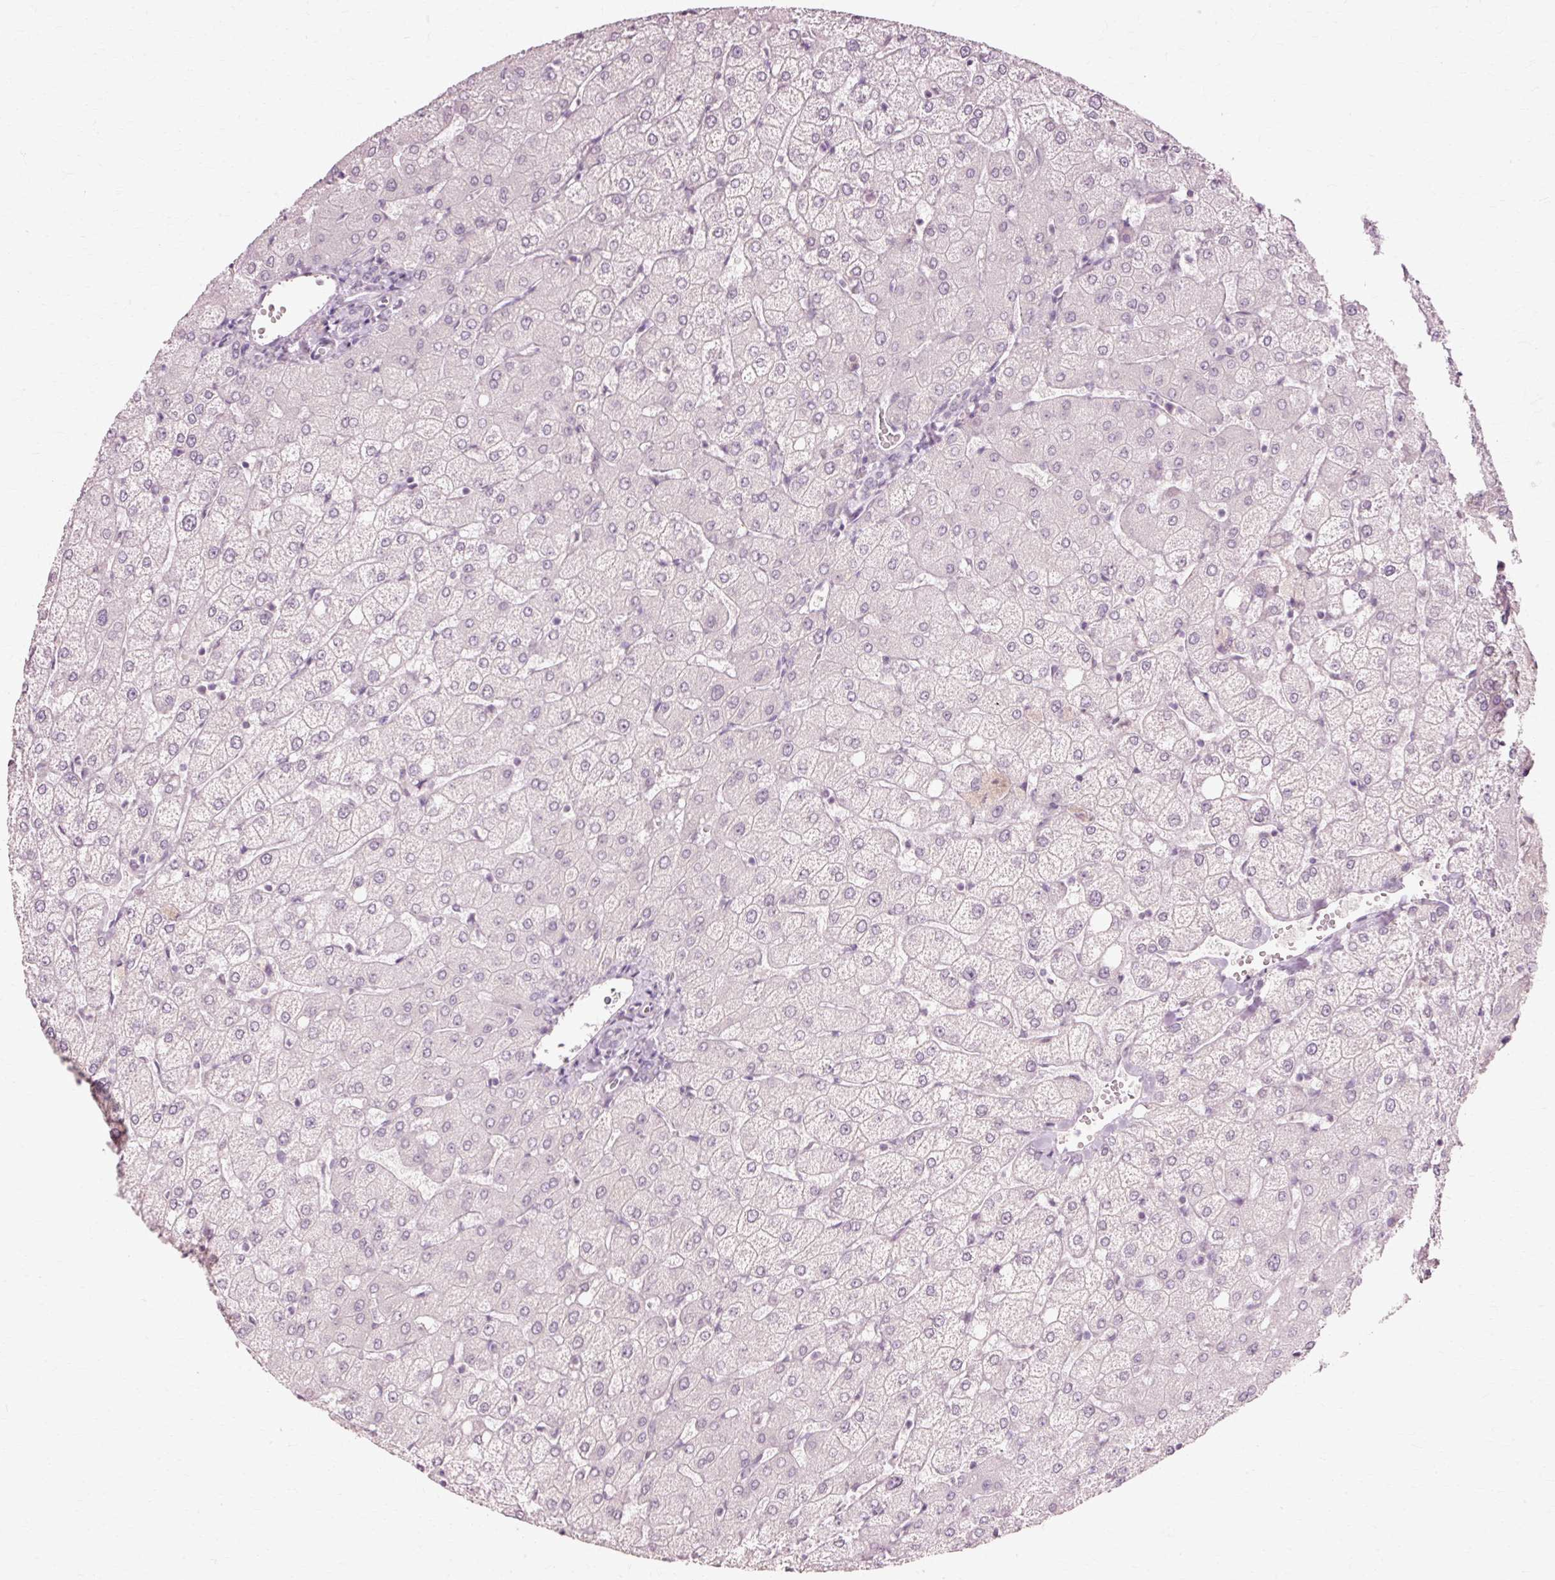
{"staining": {"intensity": "negative", "quantity": "none", "location": "none"}, "tissue": "liver", "cell_type": "Cholangiocytes", "image_type": "normal", "snomed": [{"axis": "morphology", "description": "Normal tissue, NOS"}, {"axis": "topography", "description": "Liver"}], "caption": "The immunohistochemistry (IHC) image has no significant expression in cholangiocytes of liver.", "gene": "RGPD5", "patient": {"sex": "female", "age": 54}}